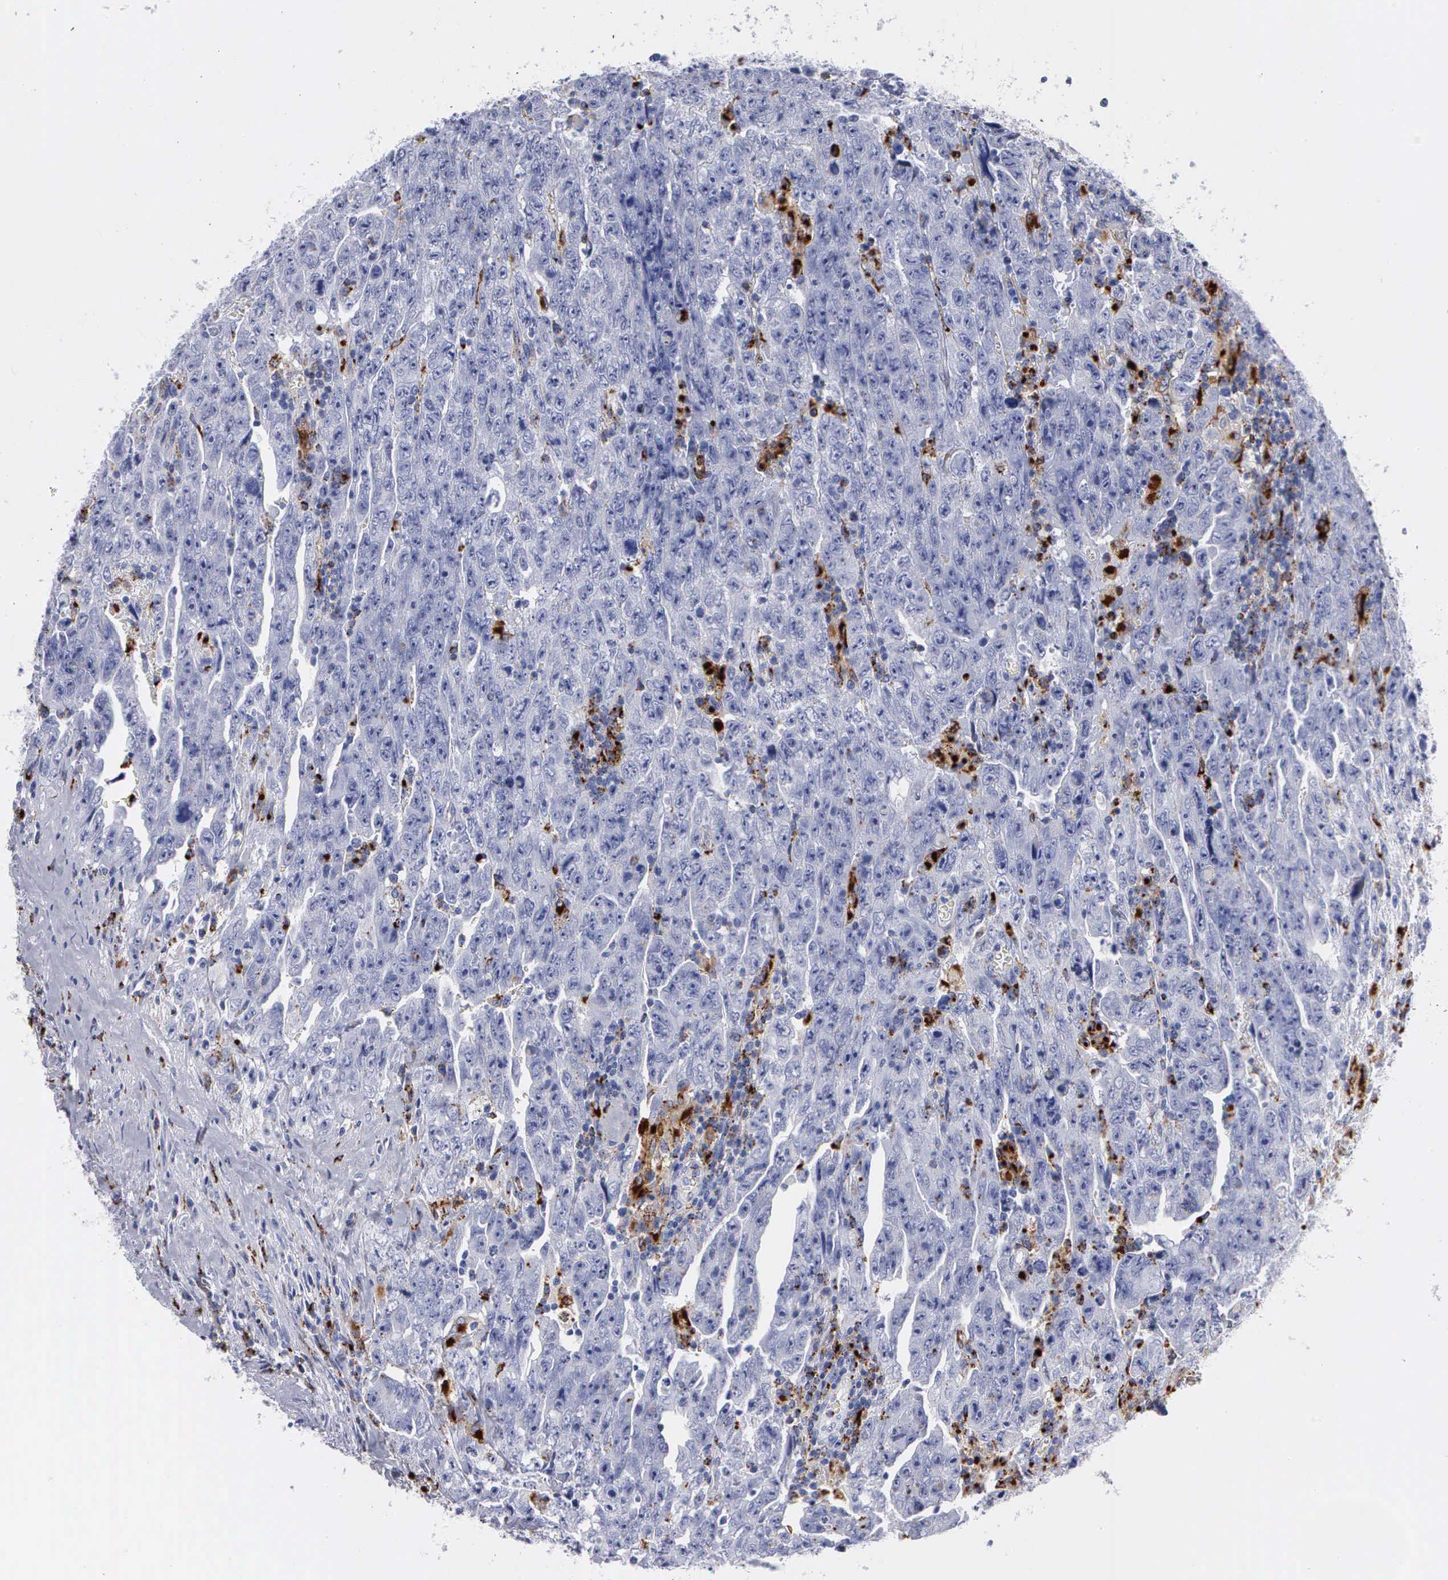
{"staining": {"intensity": "negative", "quantity": "none", "location": "none"}, "tissue": "testis cancer", "cell_type": "Tumor cells", "image_type": "cancer", "snomed": [{"axis": "morphology", "description": "Carcinoma, Embryonal, NOS"}, {"axis": "topography", "description": "Testis"}], "caption": "An image of embryonal carcinoma (testis) stained for a protein reveals no brown staining in tumor cells.", "gene": "CTSH", "patient": {"sex": "male", "age": 28}}